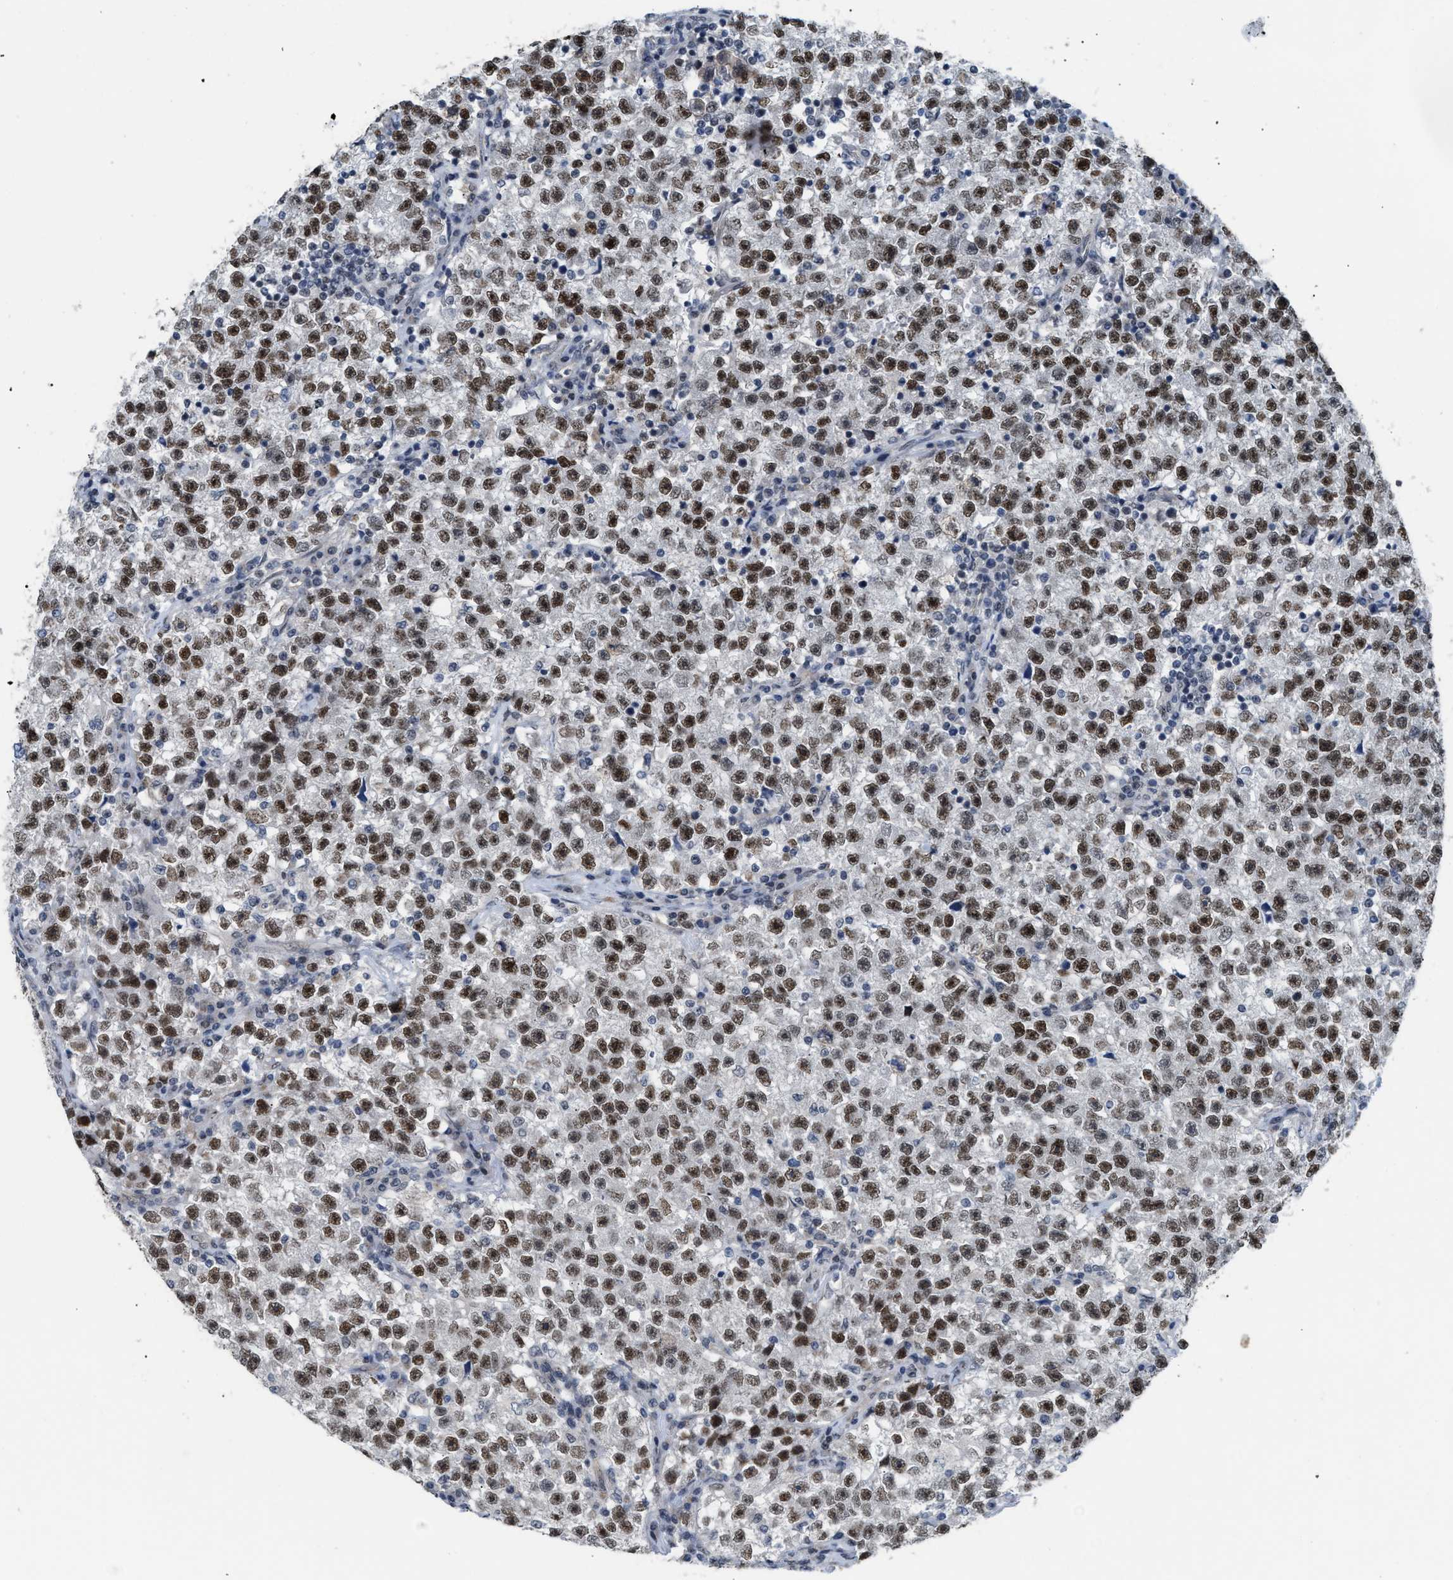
{"staining": {"intensity": "moderate", "quantity": ">75%", "location": "nuclear"}, "tissue": "testis cancer", "cell_type": "Tumor cells", "image_type": "cancer", "snomed": [{"axis": "morphology", "description": "Seminoma, NOS"}, {"axis": "topography", "description": "Testis"}], "caption": "This image shows immunohistochemistry staining of human testis cancer (seminoma), with medium moderate nuclear positivity in approximately >75% of tumor cells.", "gene": "TXNRD3", "patient": {"sex": "male", "age": 22}}